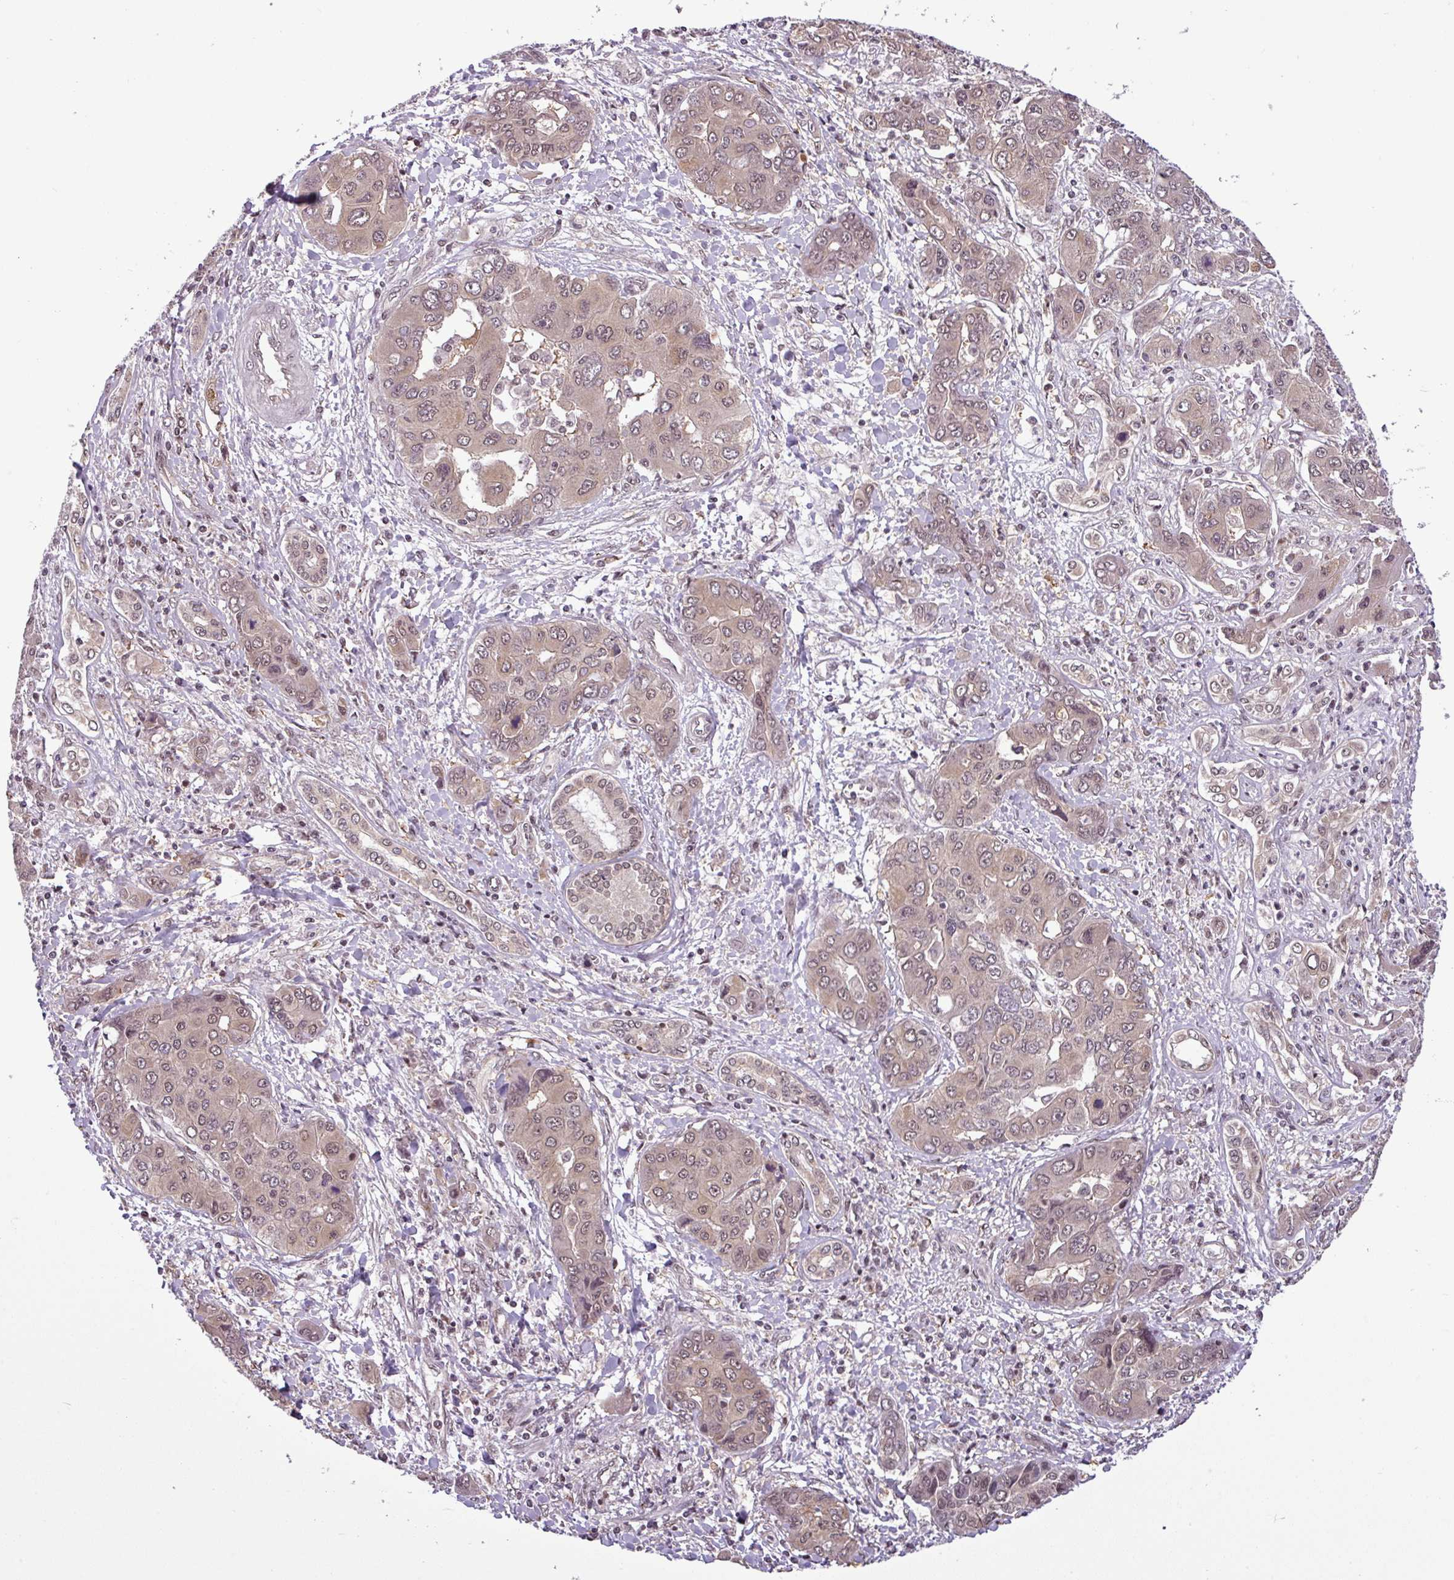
{"staining": {"intensity": "weak", "quantity": ">75%", "location": "cytoplasmic/membranous,nuclear"}, "tissue": "liver cancer", "cell_type": "Tumor cells", "image_type": "cancer", "snomed": [{"axis": "morphology", "description": "Cholangiocarcinoma"}, {"axis": "topography", "description": "Liver"}], "caption": "High-power microscopy captured an IHC micrograph of liver cancer, revealing weak cytoplasmic/membranous and nuclear positivity in approximately >75% of tumor cells.", "gene": "MFHAS1", "patient": {"sex": "male", "age": 67}}